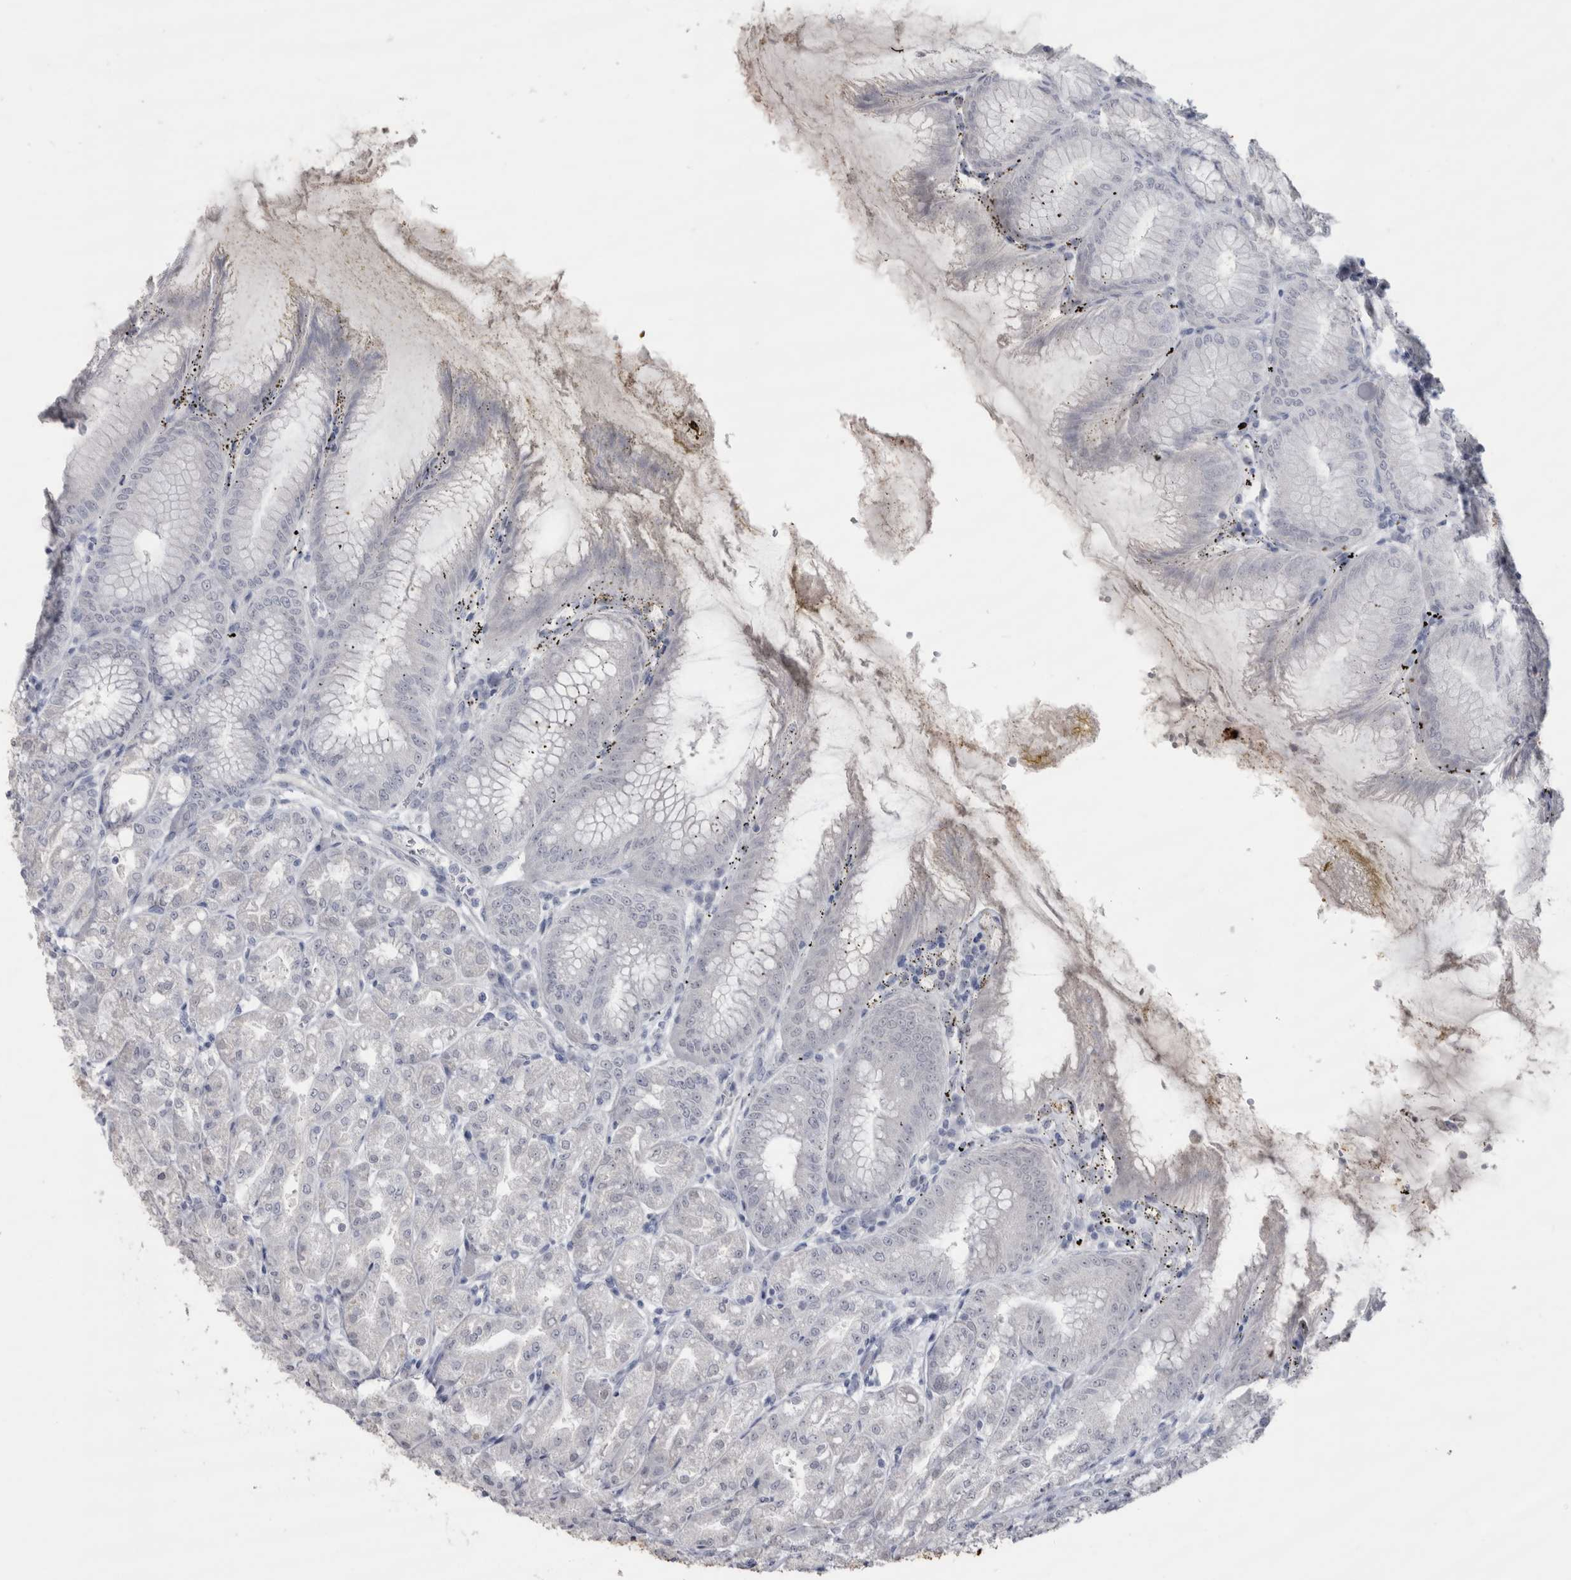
{"staining": {"intensity": "strong", "quantity": "<25%", "location": "cytoplasmic/membranous,nuclear"}, "tissue": "stomach", "cell_type": "Glandular cells", "image_type": "normal", "snomed": [{"axis": "morphology", "description": "Normal tissue, NOS"}, {"axis": "topography", "description": "Stomach, lower"}], "caption": "Immunohistochemical staining of benign human stomach displays strong cytoplasmic/membranous,nuclear protein staining in about <25% of glandular cells. (DAB IHC, brown staining for protein, blue staining for nuclei).", "gene": "CDH17", "patient": {"sex": "male", "age": 71}}